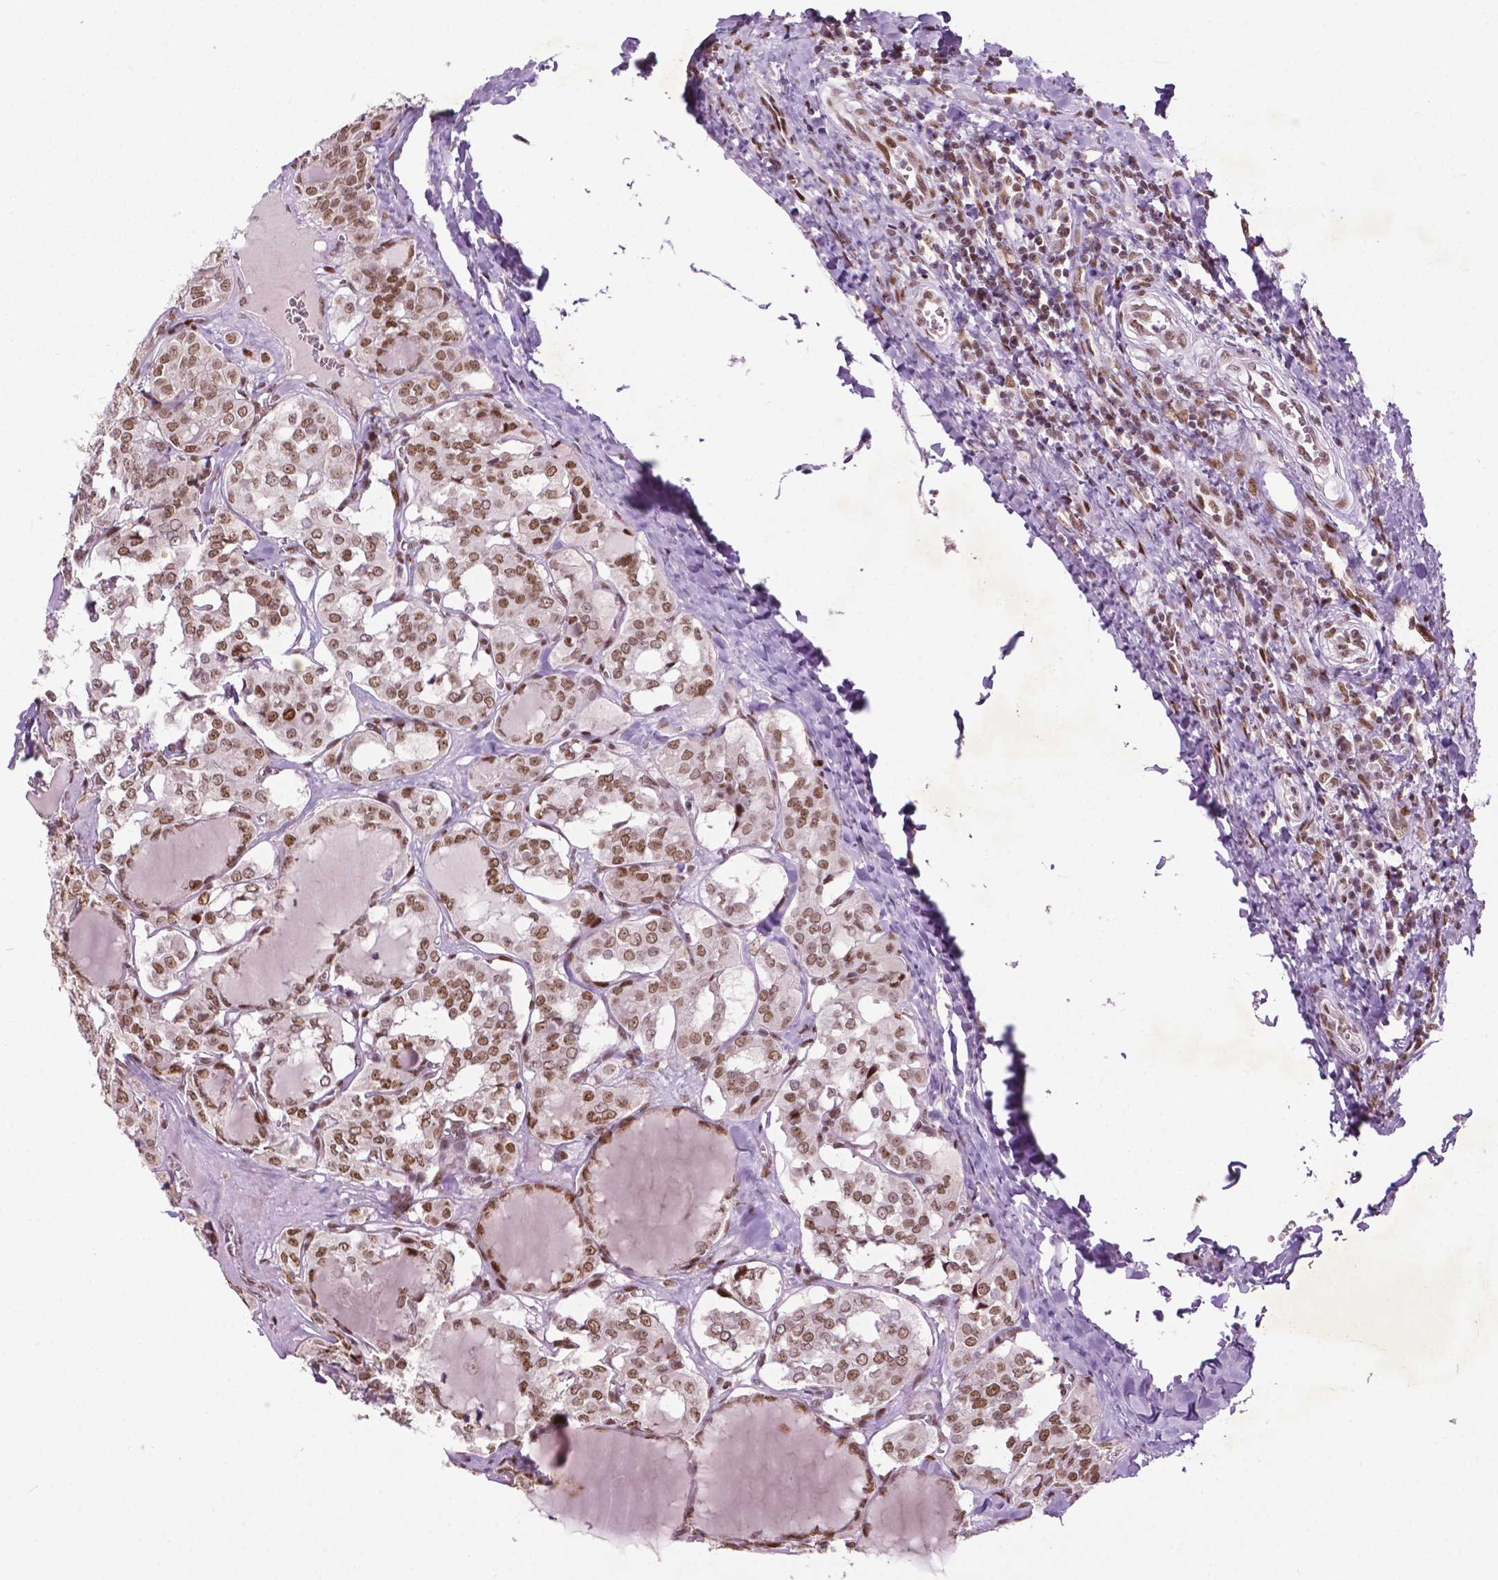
{"staining": {"intensity": "moderate", "quantity": ">75%", "location": "nuclear"}, "tissue": "thyroid cancer", "cell_type": "Tumor cells", "image_type": "cancer", "snomed": [{"axis": "morphology", "description": "Papillary adenocarcinoma, NOS"}, {"axis": "topography", "description": "Thyroid gland"}], "caption": "Immunohistochemistry (IHC) (DAB (3,3'-diaminobenzidine)) staining of human thyroid cancer (papillary adenocarcinoma) displays moderate nuclear protein positivity in about >75% of tumor cells.", "gene": "ZNF41", "patient": {"sex": "female", "age": 41}}